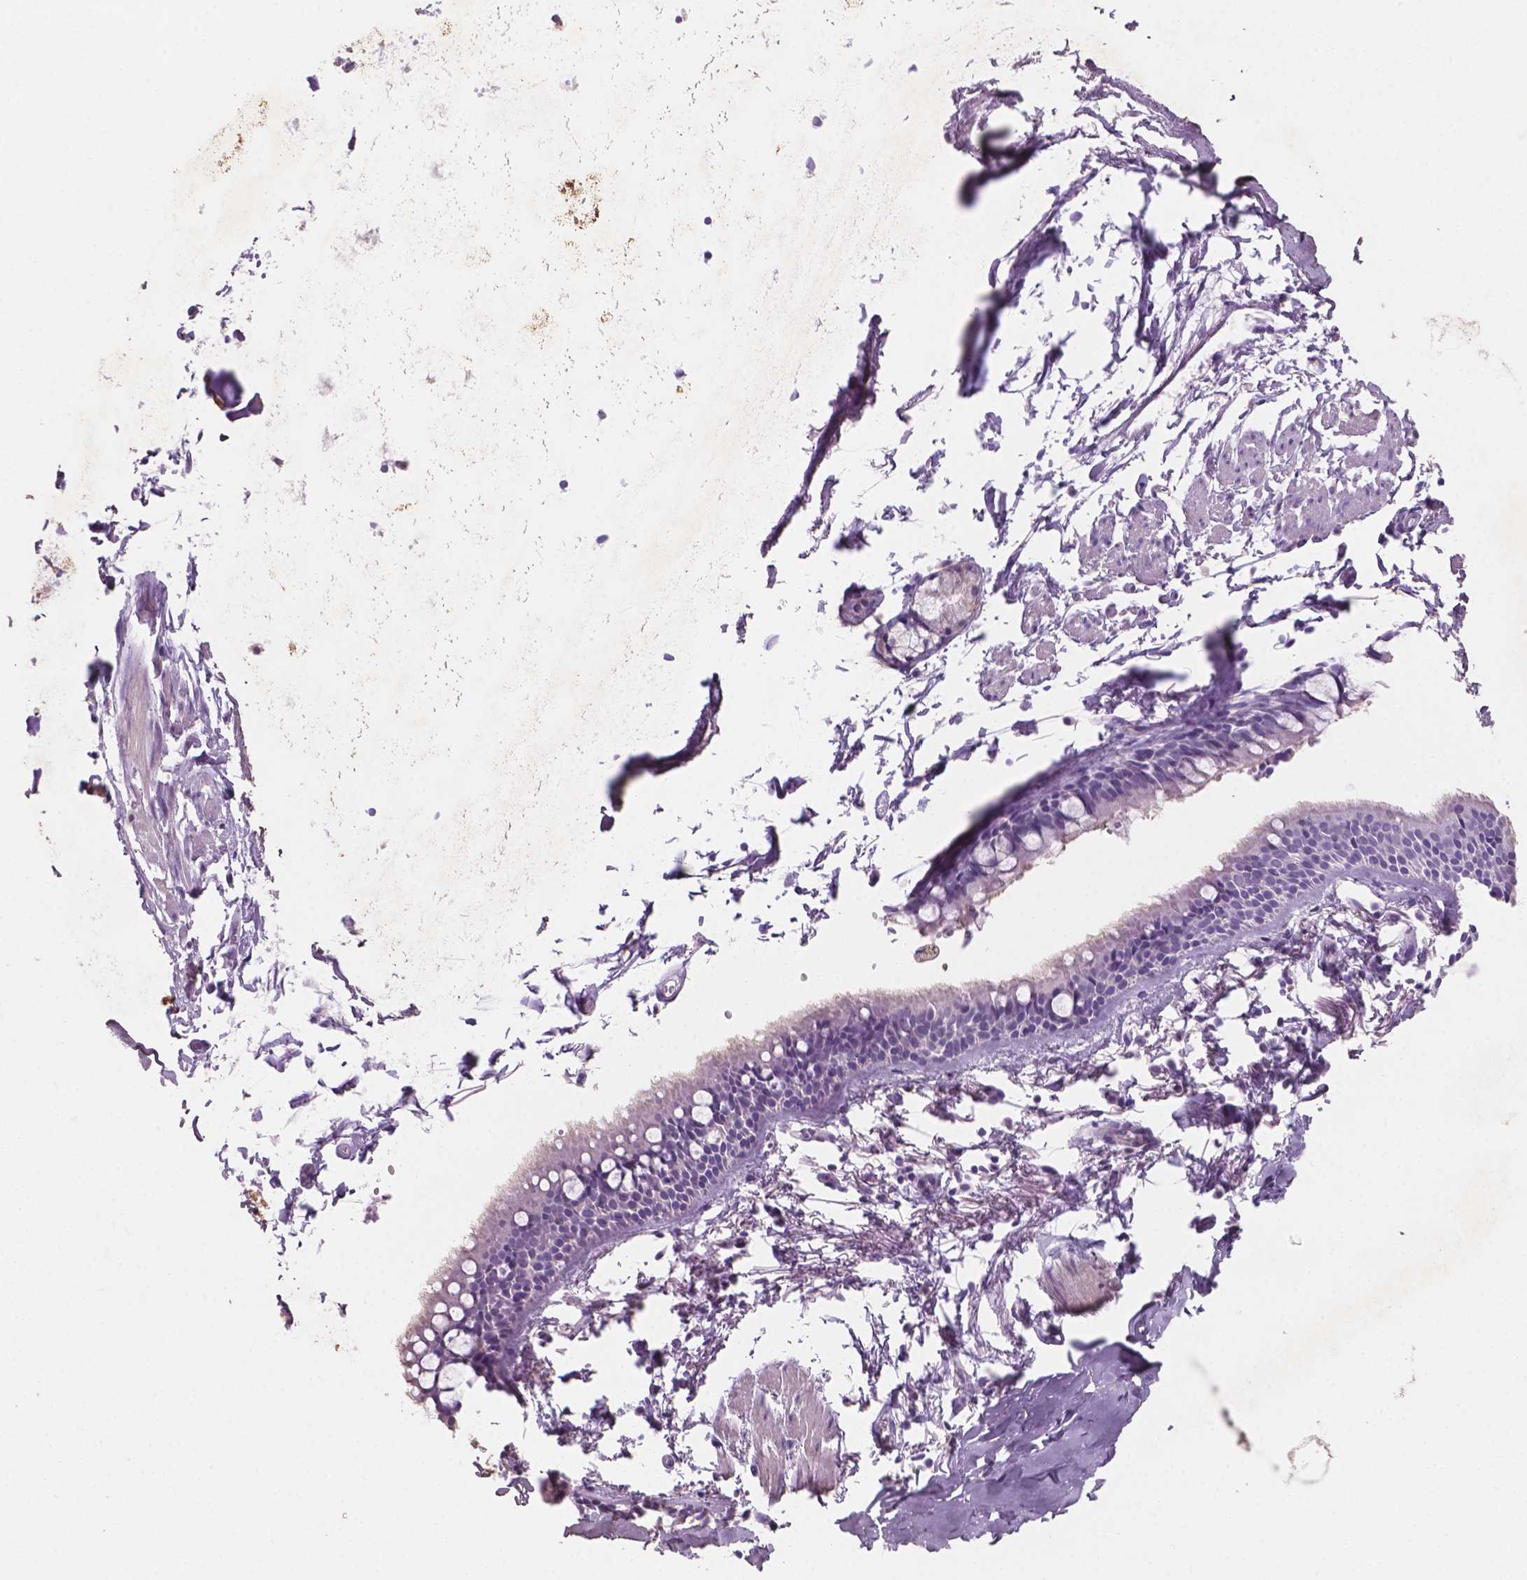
{"staining": {"intensity": "weak", "quantity": "<25%", "location": "cytoplasmic/membranous"}, "tissue": "bronchus", "cell_type": "Respiratory epithelial cells", "image_type": "normal", "snomed": [{"axis": "morphology", "description": "Normal tissue, NOS"}, {"axis": "topography", "description": "Bronchus"}], "caption": "The photomicrograph reveals no significant expression in respiratory epithelial cells of bronchus.", "gene": "SBSN", "patient": {"sex": "female", "age": 59}}